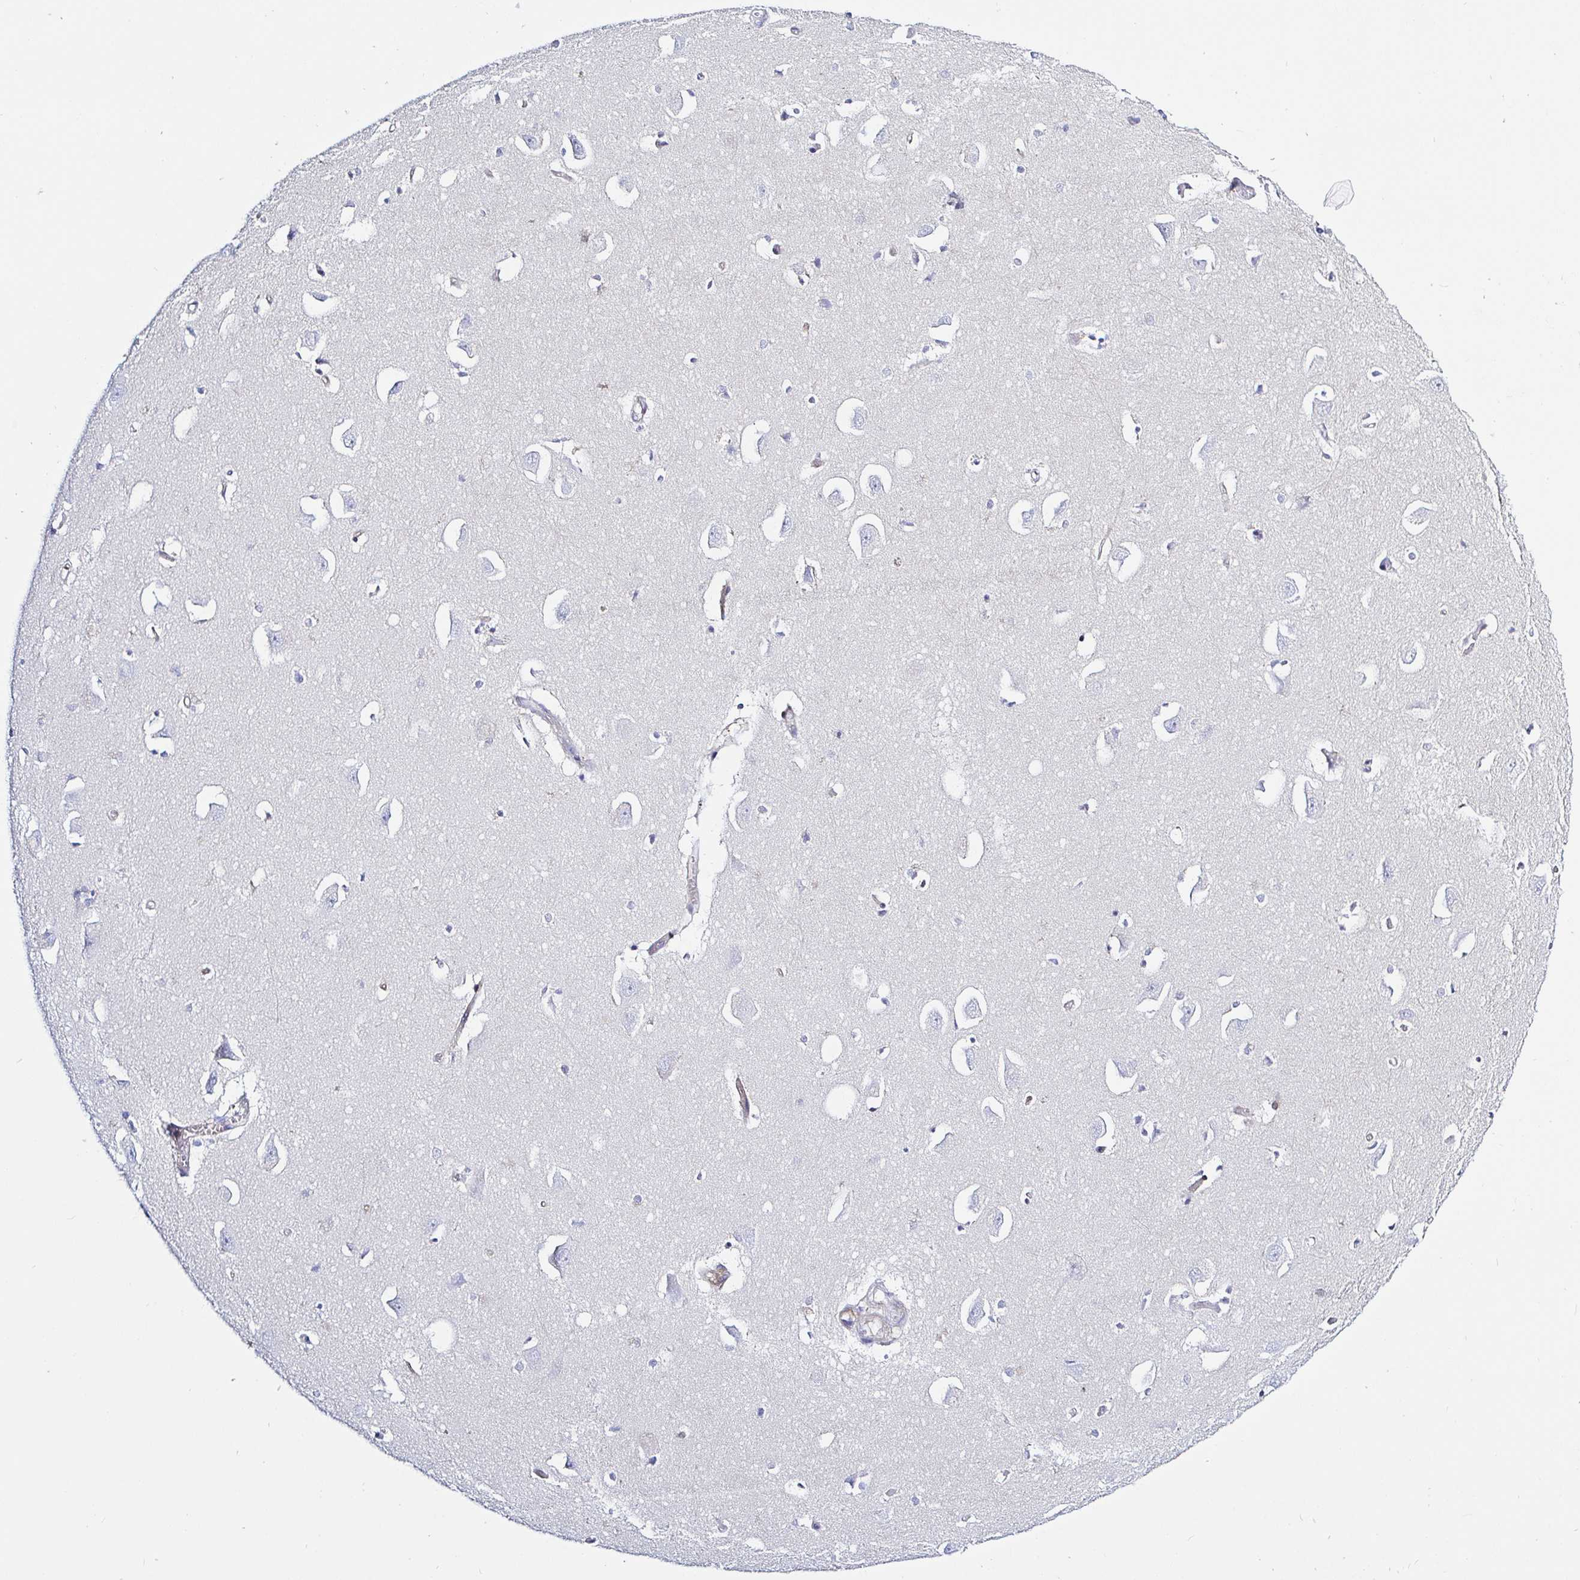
{"staining": {"intensity": "negative", "quantity": "none", "location": "none"}, "tissue": "caudate", "cell_type": "Glial cells", "image_type": "normal", "snomed": [{"axis": "morphology", "description": "Normal tissue, NOS"}, {"axis": "topography", "description": "Lateral ventricle wall"}, {"axis": "topography", "description": "Hippocampus"}], "caption": "Human caudate stained for a protein using IHC demonstrates no expression in glial cells.", "gene": "ARL4D", "patient": {"sex": "female", "age": 63}}